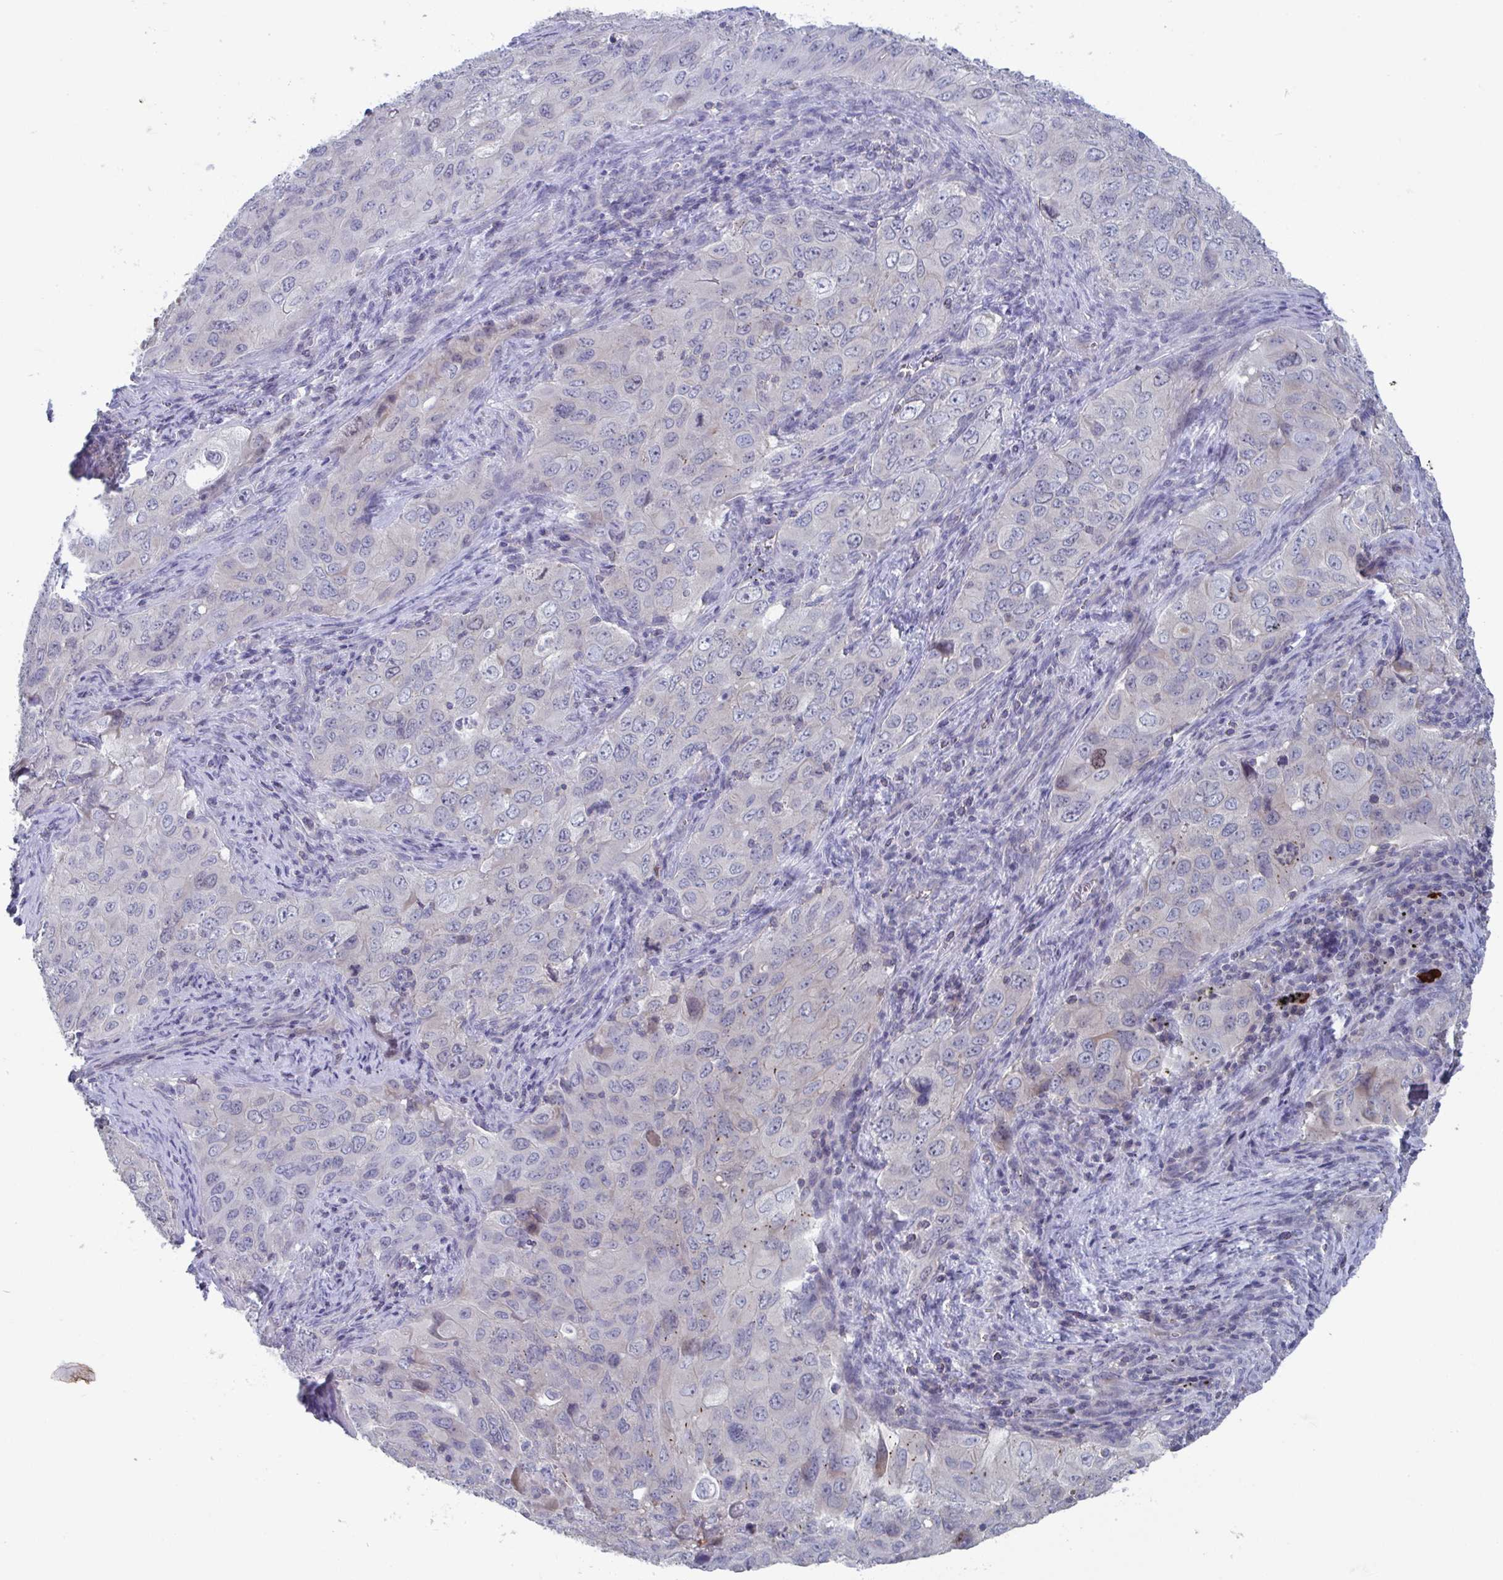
{"staining": {"intensity": "weak", "quantity": "<25%", "location": "nuclear"}, "tissue": "lung cancer", "cell_type": "Tumor cells", "image_type": "cancer", "snomed": [{"axis": "morphology", "description": "Adenocarcinoma, NOS"}, {"axis": "morphology", "description": "Adenocarcinoma, metastatic, NOS"}, {"axis": "topography", "description": "Lymph node"}, {"axis": "topography", "description": "Lung"}], "caption": "Tumor cells are negative for brown protein staining in lung metastatic adenocarcinoma.", "gene": "STK26", "patient": {"sex": "female", "age": 42}}